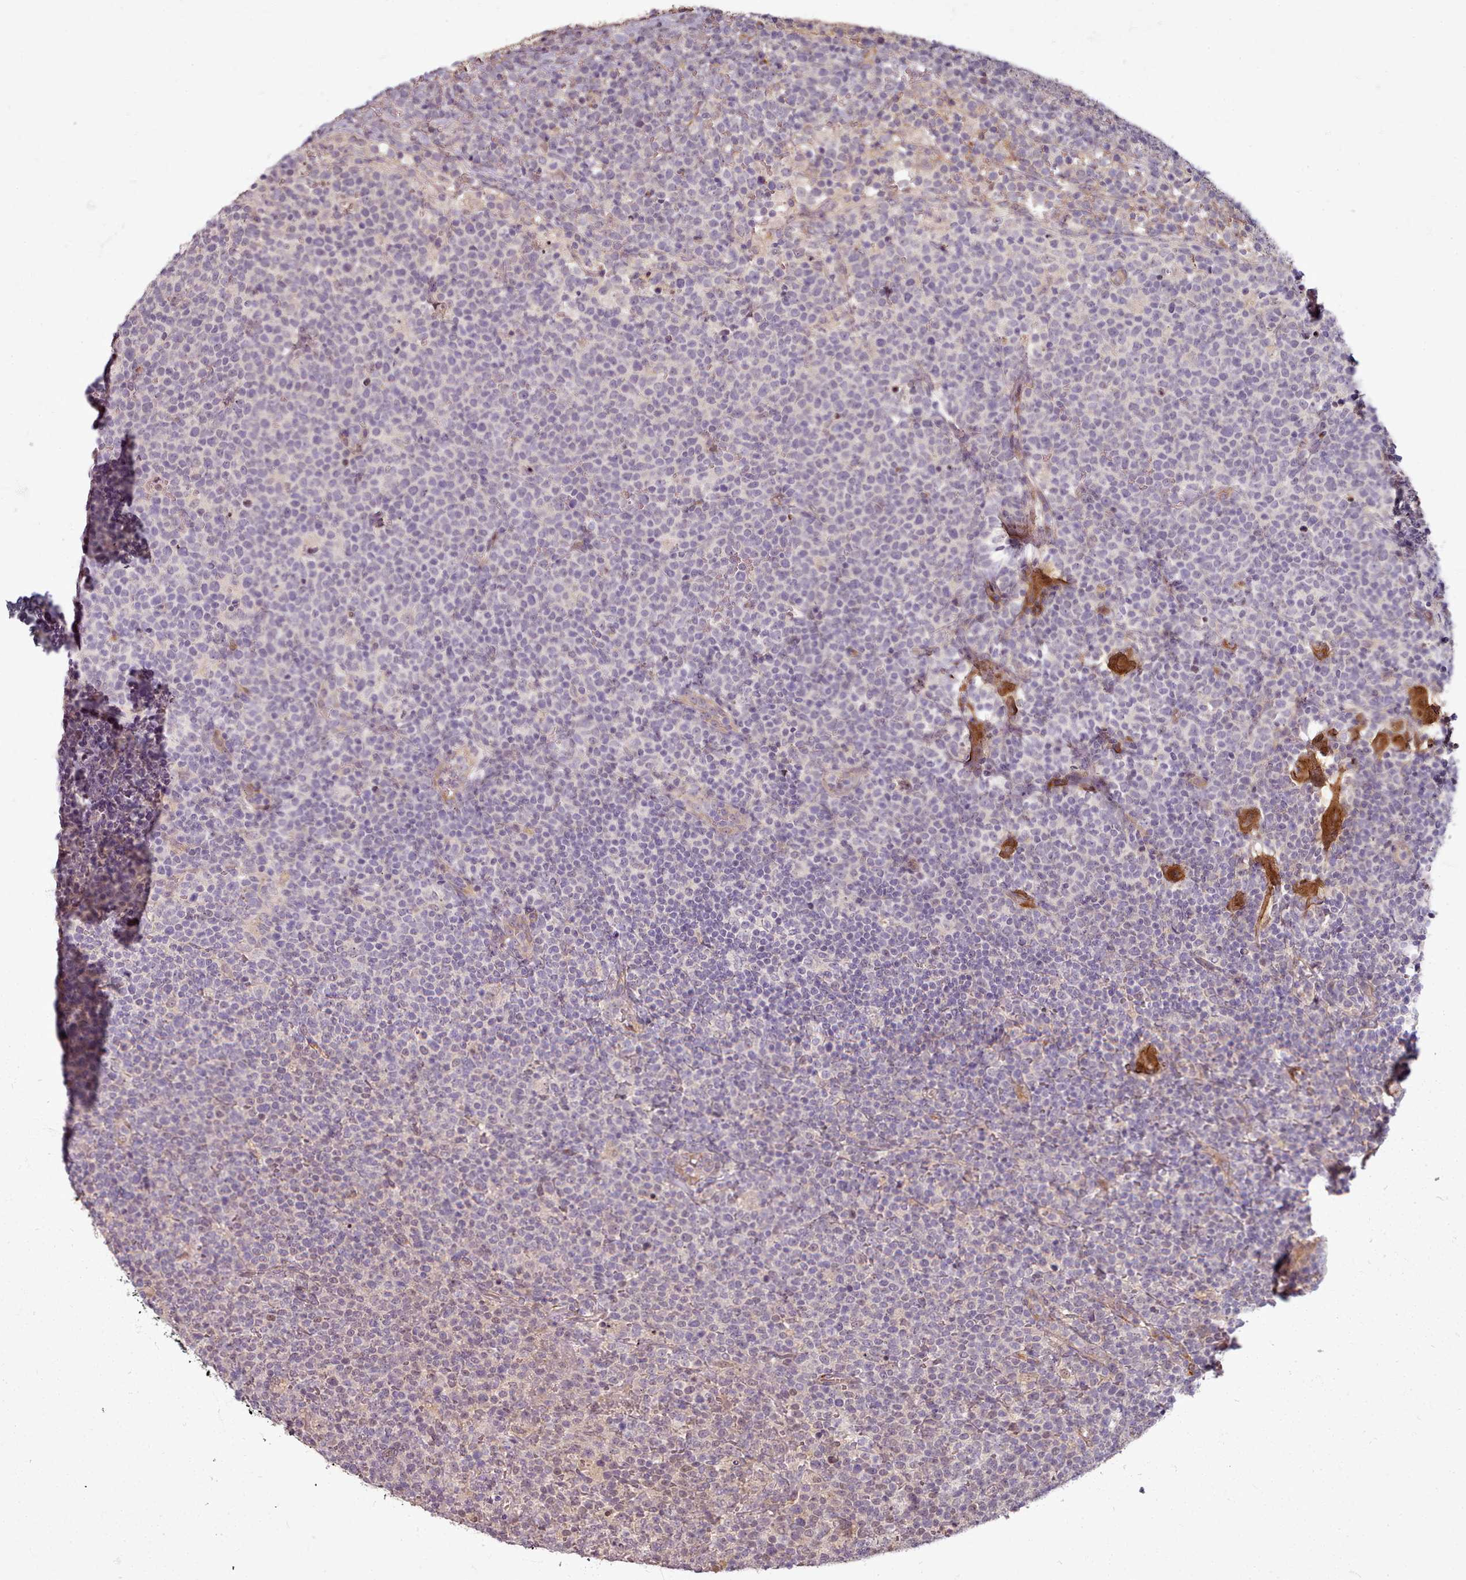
{"staining": {"intensity": "negative", "quantity": "none", "location": "none"}, "tissue": "lymphoma", "cell_type": "Tumor cells", "image_type": "cancer", "snomed": [{"axis": "morphology", "description": "Malignant lymphoma, non-Hodgkin's type, High grade"}, {"axis": "topography", "description": "Lymph node"}], "caption": "Protein analysis of lymphoma displays no significant staining in tumor cells.", "gene": "C1QTNF5", "patient": {"sex": "male", "age": 61}}